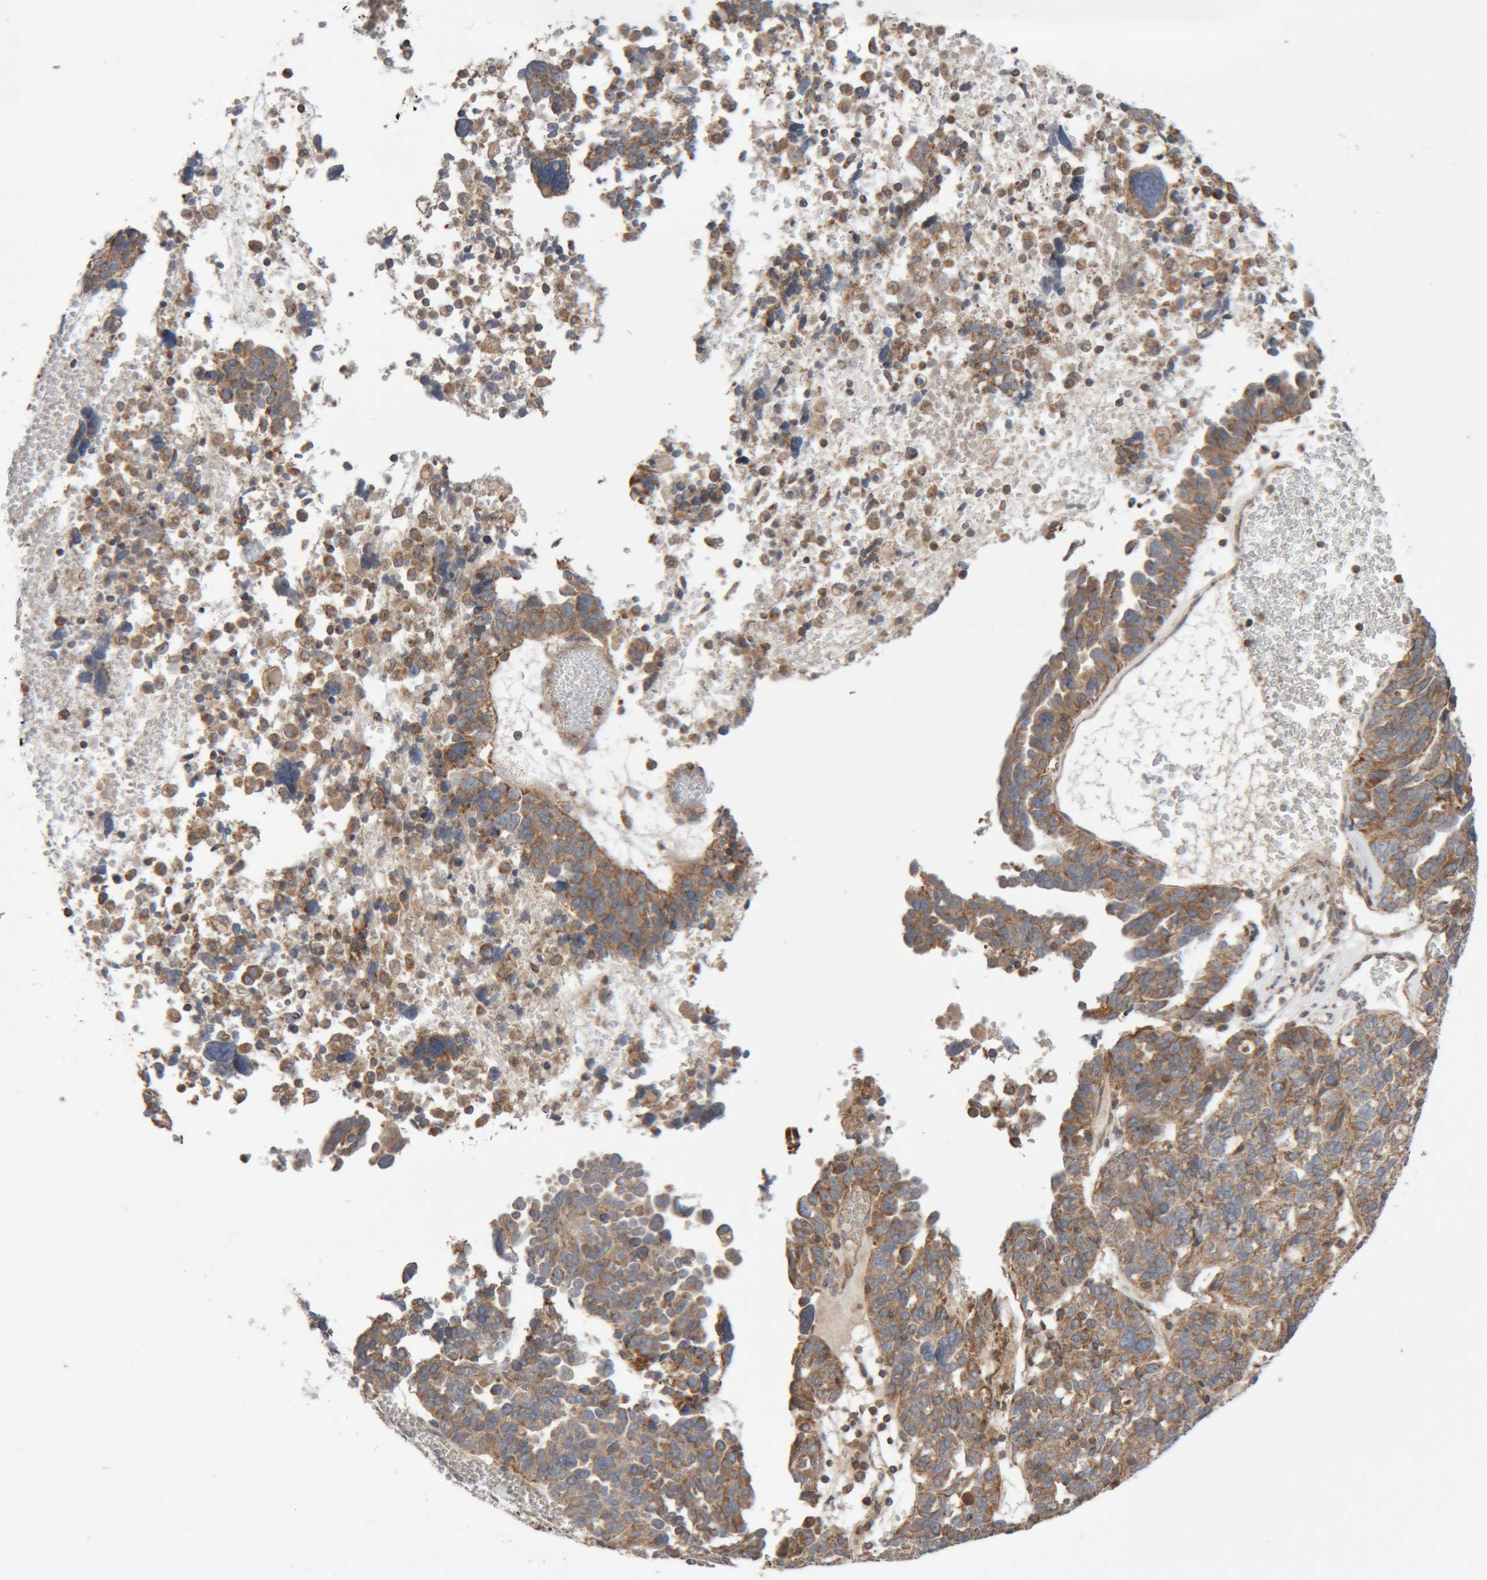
{"staining": {"intensity": "moderate", "quantity": ">75%", "location": "cytoplasmic/membranous"}, "tissue": "ovarian cancer", "cell_type": "Tumor cells", "image_type": "cancer", "snomed": [{"axis": "morphology", "description": "Cystadenocarcinoma, serous, NOS"}, {"axis": "topography", "description": "Ovary"}], "caption": "A histopathology image of human serous cystadenocarcinoma (ovarian) stained for a protein exhibits moderate cytoplasmic/membranous brown staining in tumor cells. Nuclei are stained in blue.", "gene": "KIF21B", "patient": {"sex": "female", "age": 59}}